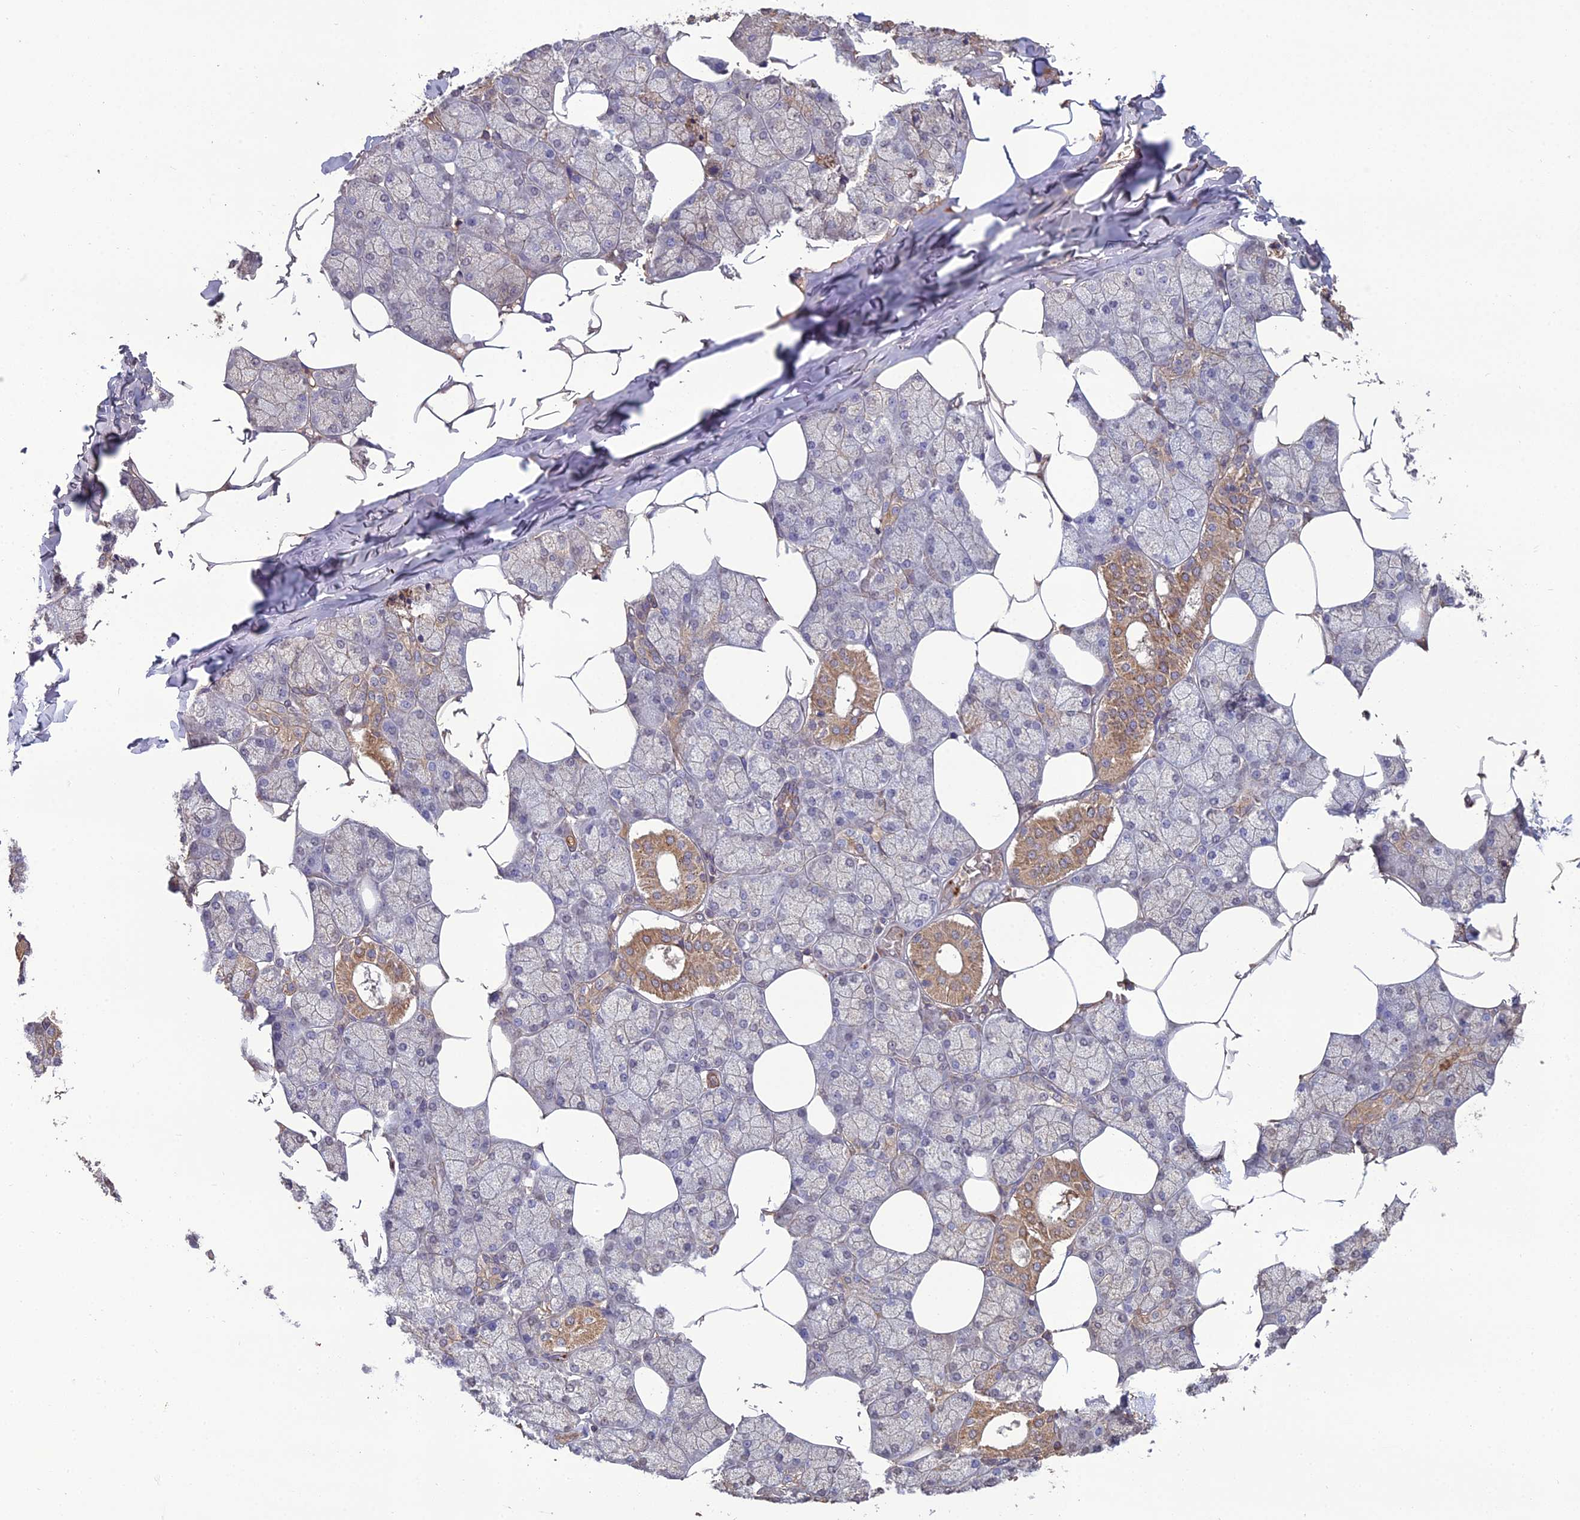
{"staining": {"intensity": "moderate", "quantity": "25%-75%", "location": "cytoplasmic/membranous"}, "tissue": "salivary gland", "cell_type": "Glandular cells", "image_type": "normal", "snomed": [{"axis": "morphology", "description": "Normal tissue, NOS"}, {"axis": "topography", "description": "Salivary gland"}], "caption": "Immunohistochemical staining of unremarkable salivary gland exhibits medium levels of moderate cytoplasmic/membranous positivity in approximately 25%-75% of glandular cells.", "gene": "ATP6V0A2", "patient": {"sex": "male", "age": 62}}